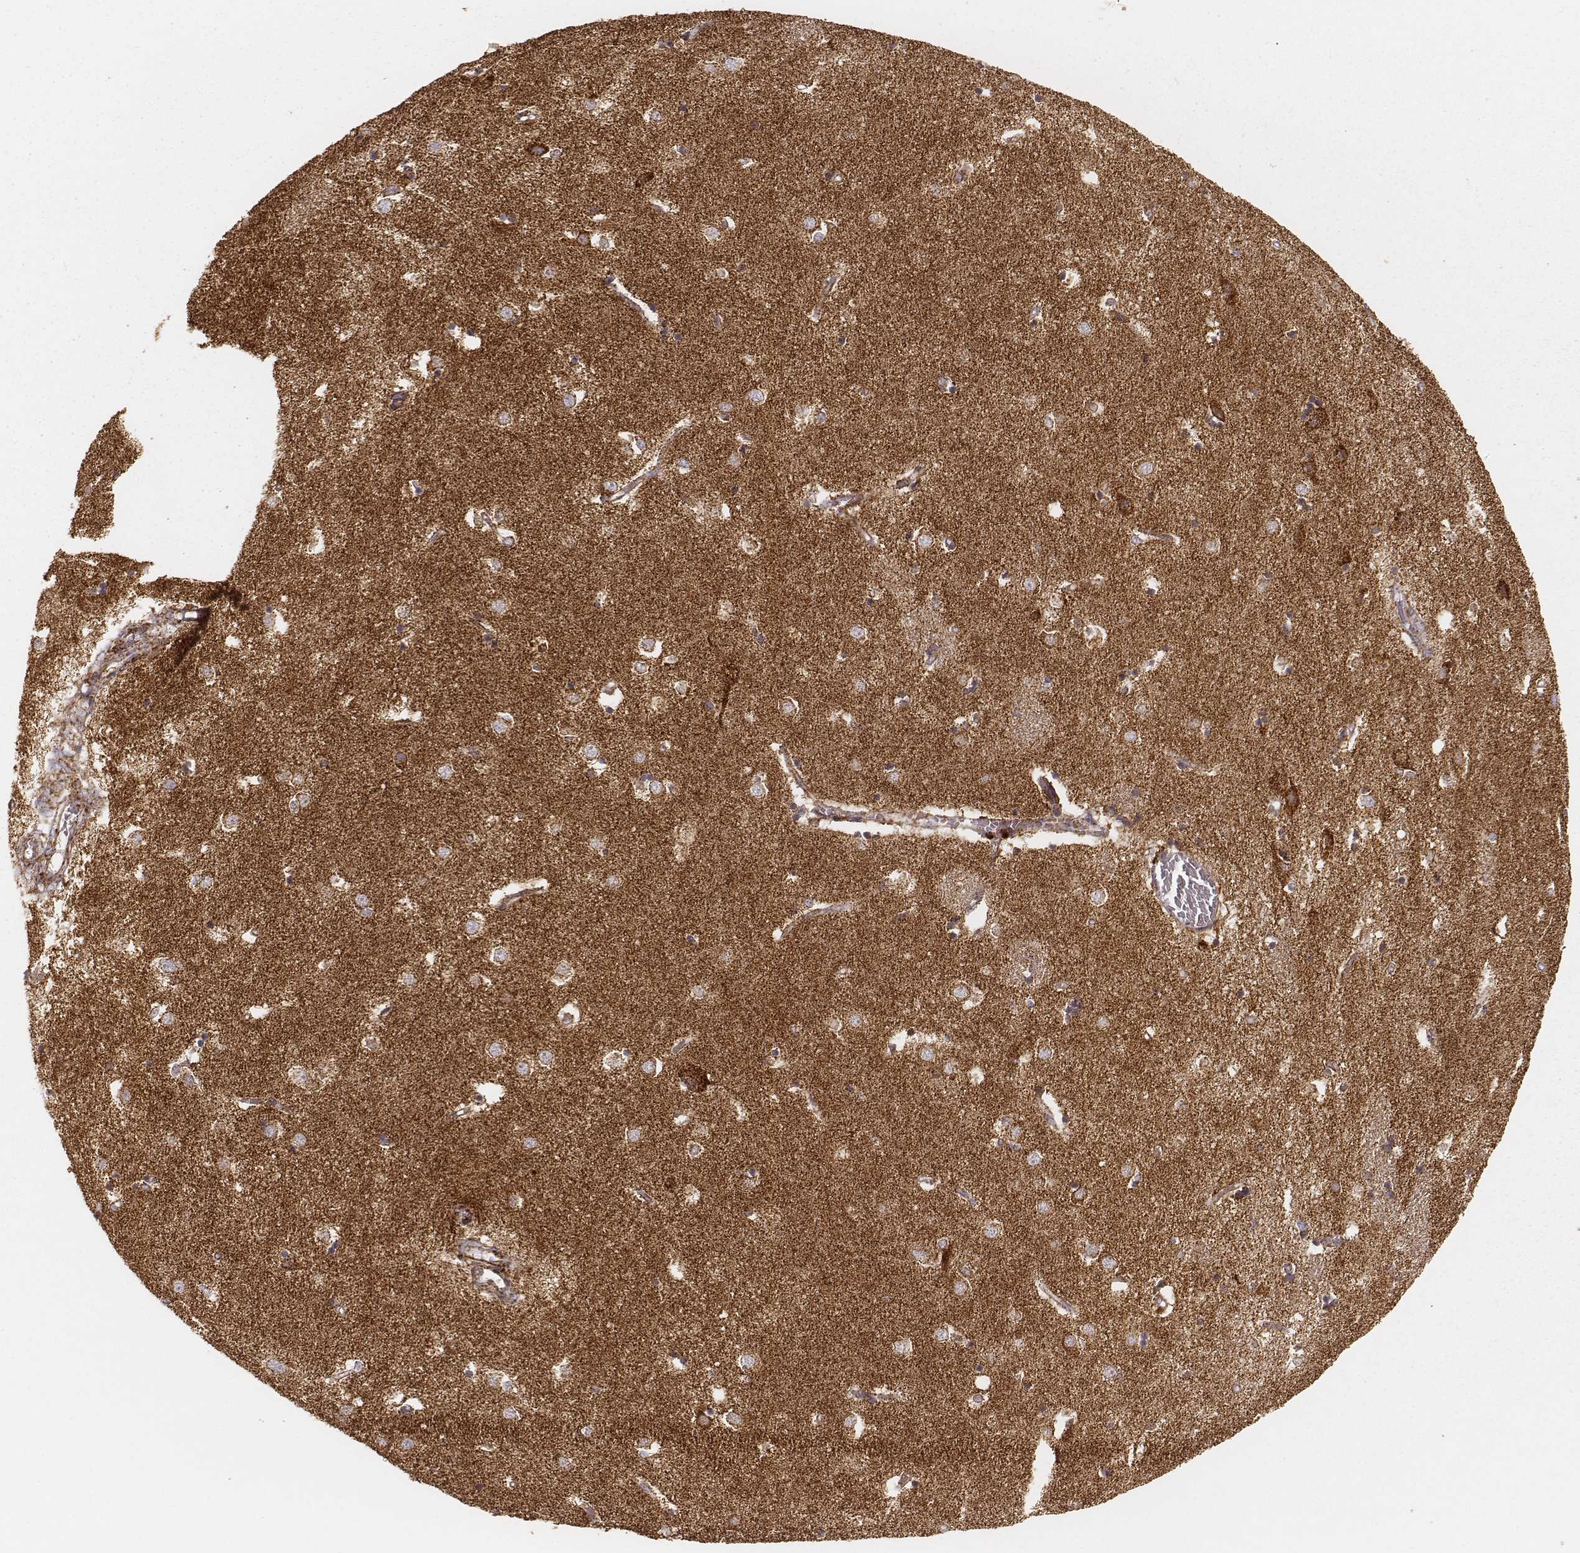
{"staining": {"intensity": "strong", "quantity": ">75%", "location": "cytoplasmic/membranous"}, "tissue": "caudate", "cell_type": "Glial cells", "image_type": "normal", "snomed": [{"axis": "morphology", "description": "Normal tissue, NOS"}, {"axis": "topography", "description": "Lateral ventricle wall"}], "caption": "Protein staining exhibits strong cytoplasmic/membranous positivity in approximately >75% of glial cells in normal caudate. The staining is performed using DAB brown chromogen to label protein expression. The nuclei are counter-stained blue using hematoxylin.", "gene": "CS", "patient": {"sex": "male", "age": 54}}